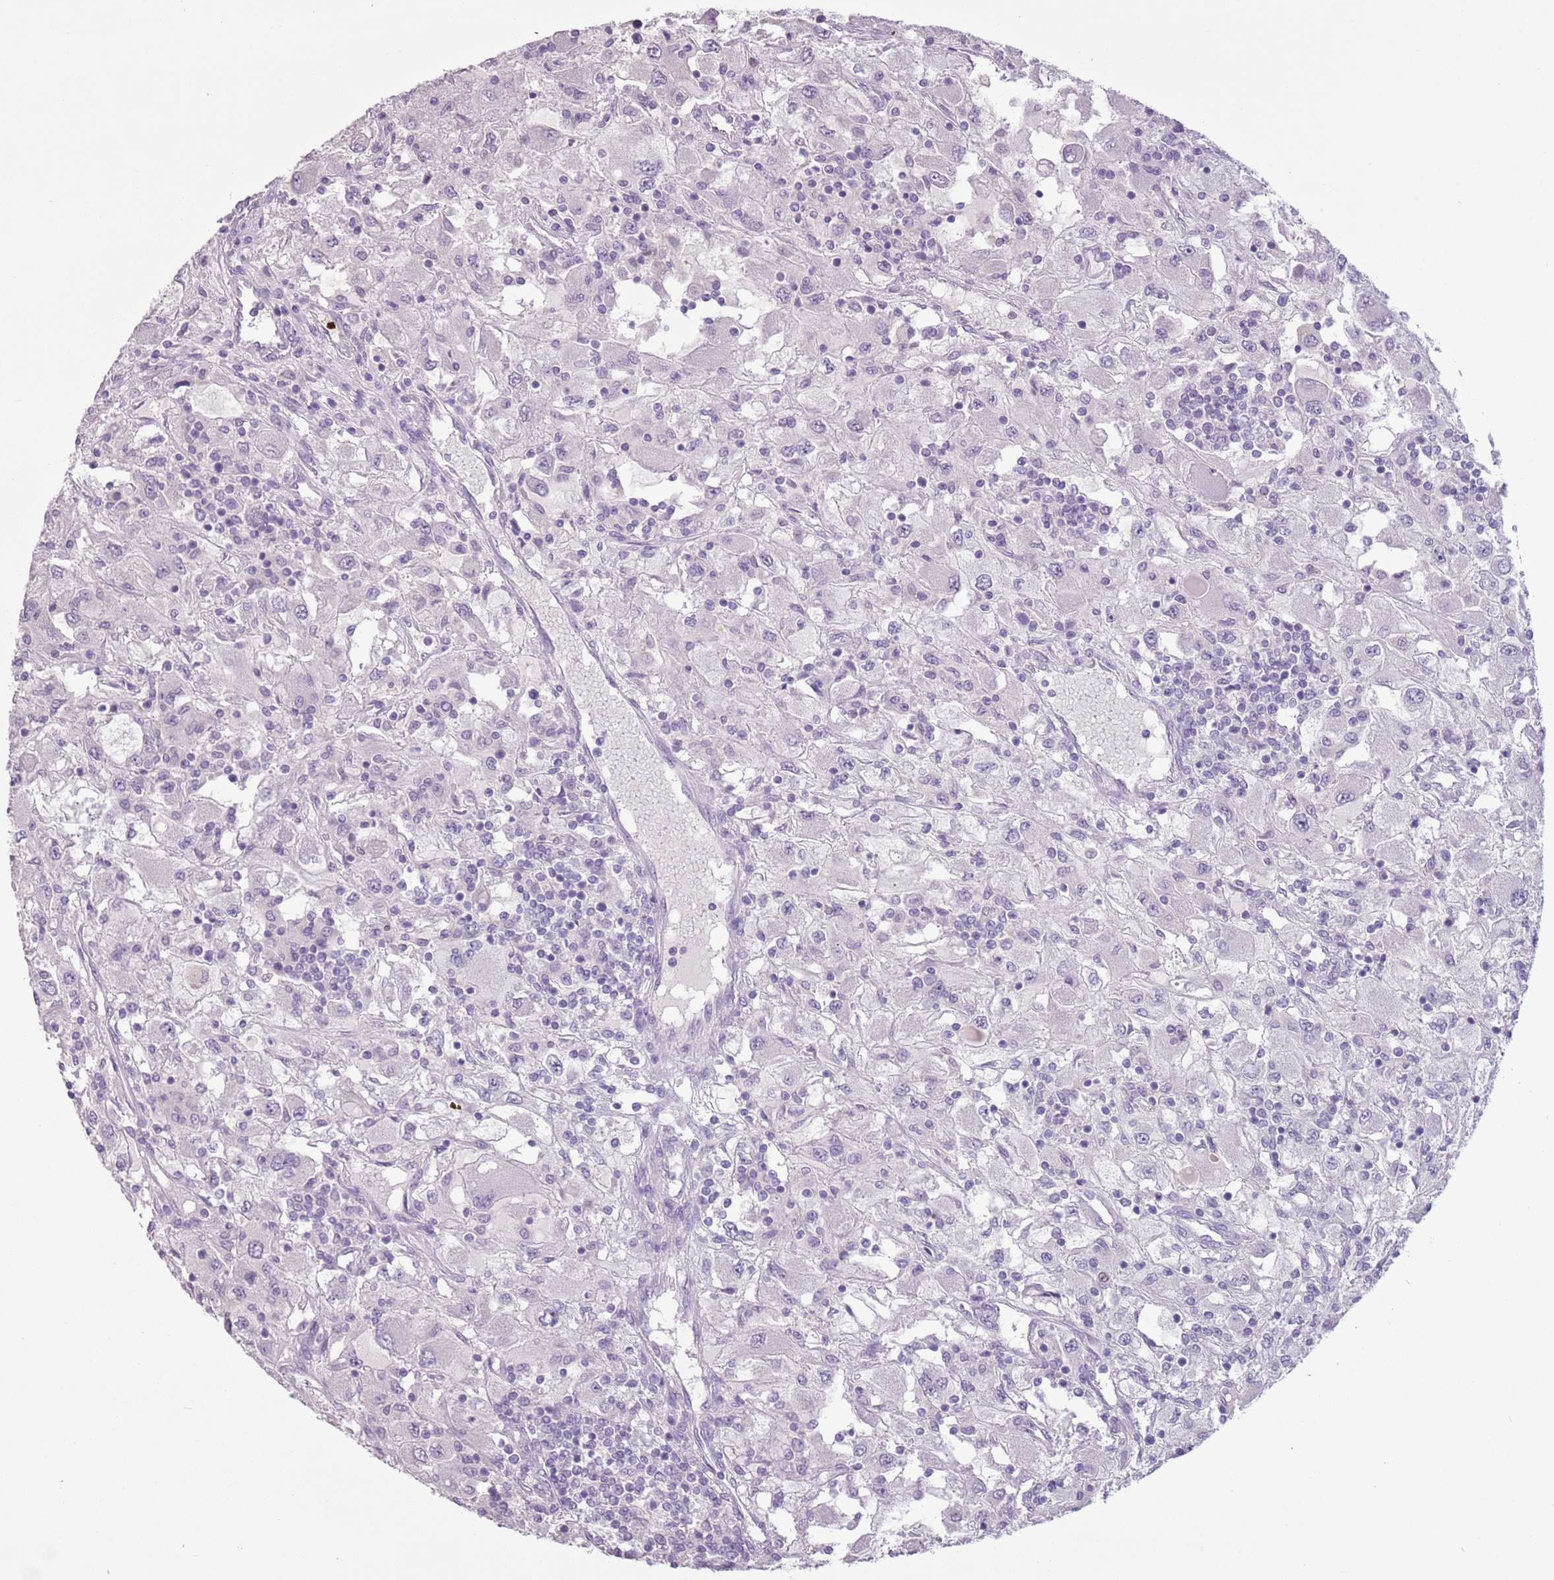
{"staining": {"intensity": "negative", "quantity": "none", "location": "none"}, "tissue": "renal cancer", "cell_type": "Tumor cells", "image_type": "cancer", "snomed": [{"axis": "morphology", "description": "Adenocarcinoma, NOS"}, {"axis": "topography", "description": "Kidney"}], "caption": "DAB immunohistochemical staining of human renal cancer (adenocarcinoma) displays no significant positivity in tumor cells.", "gene": "CELF6", "patient": {"sex": "female", "age": 67}}